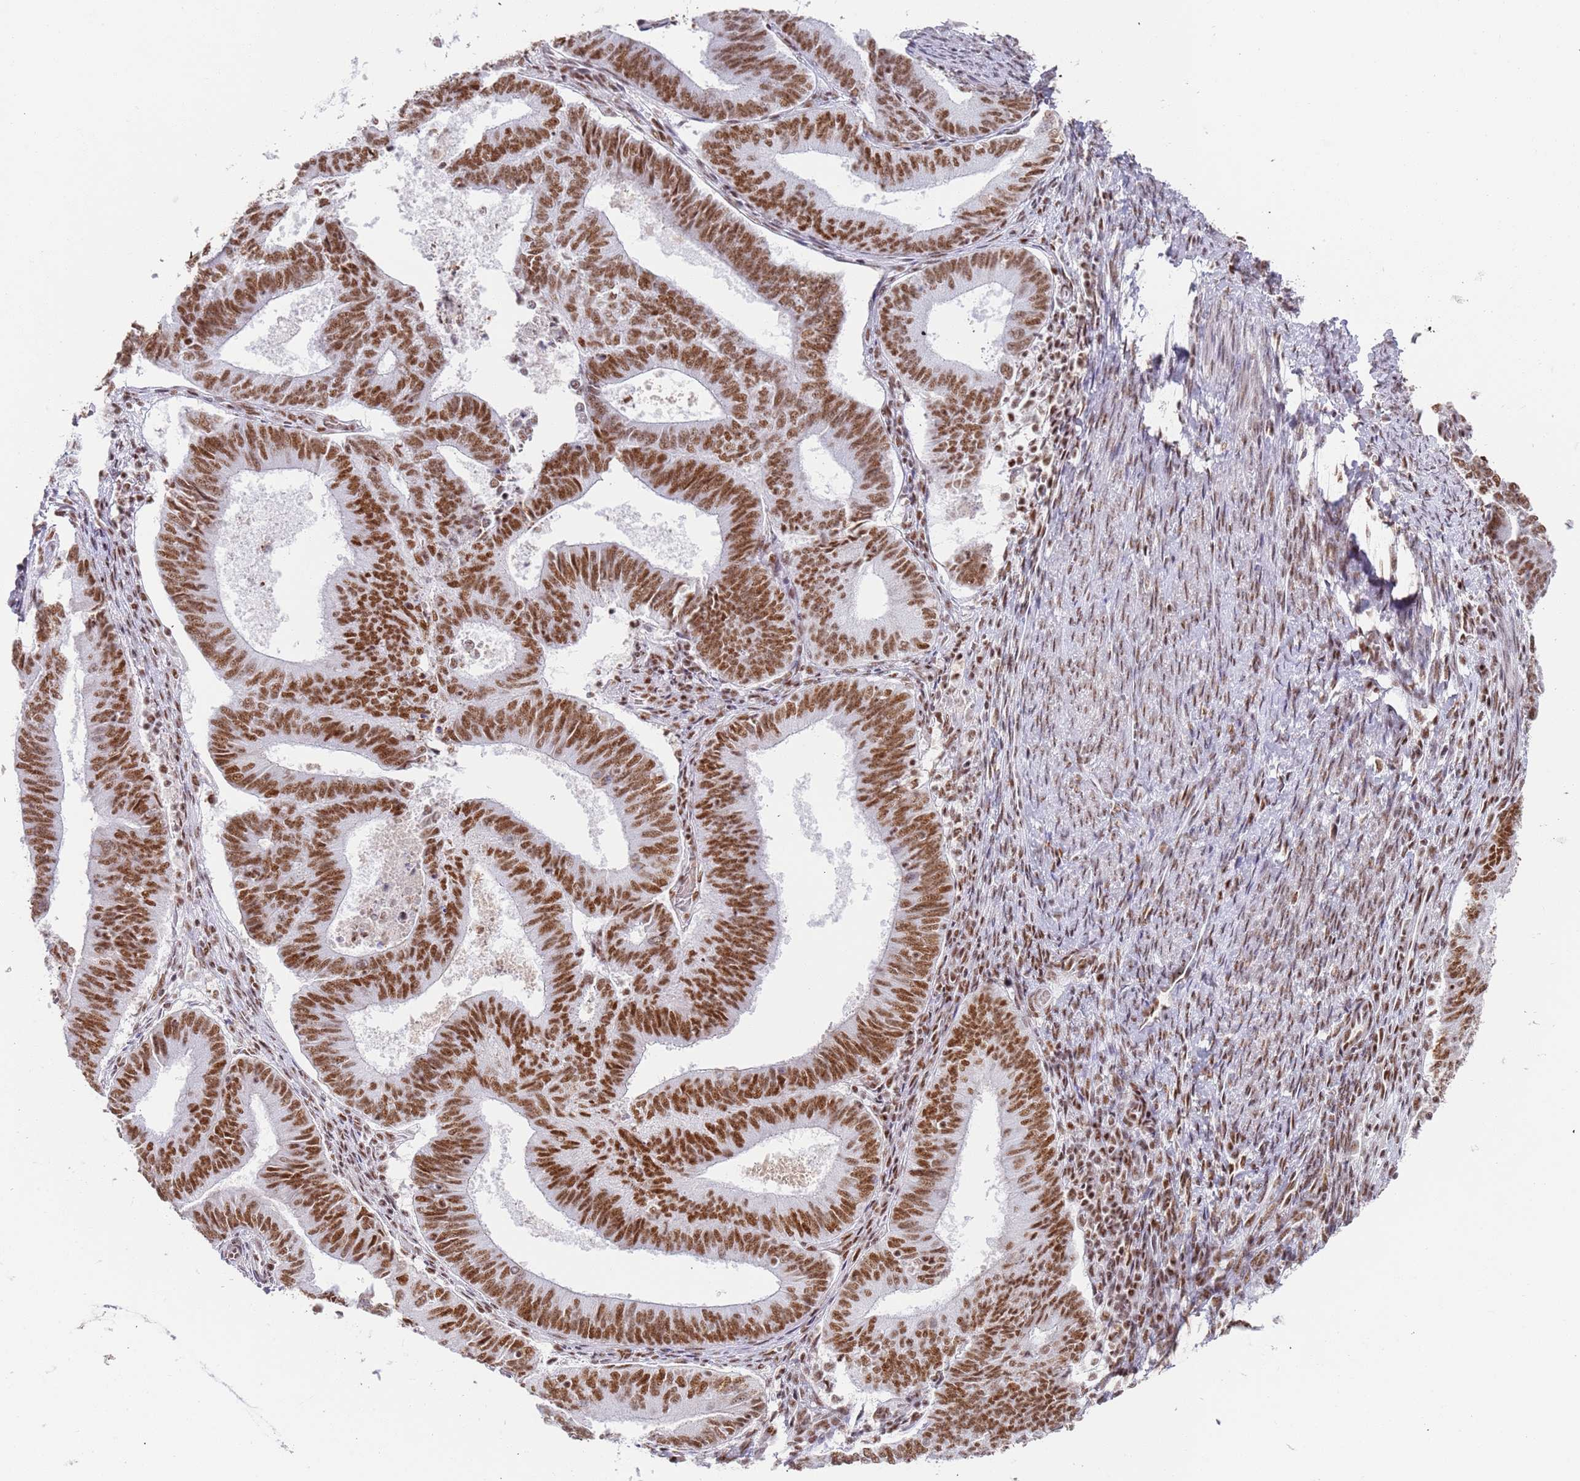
{"staining": {"intensity": "strong", "quantity": ">75%", "location": "nuclear"}, "tissue": "endometrial cancer", "cell_type": "Tumor cells", "image_type": "cancer", "snomed": [{"axis": "morphology", "description": "Adenocarcinoma, NOS"}, {"axis": "topography", "description": "Endometrium"}], "caption": "Strong nuclear protein expression is appreciated in about >75% of tumor cells in adenocarcinoma (endometrial). Immunohistochemistry stains the protein of interest in brown and the nuclei are stained blue.", "gene": "AKAP8L", "patient": {"sex": "female", "age": 70}}